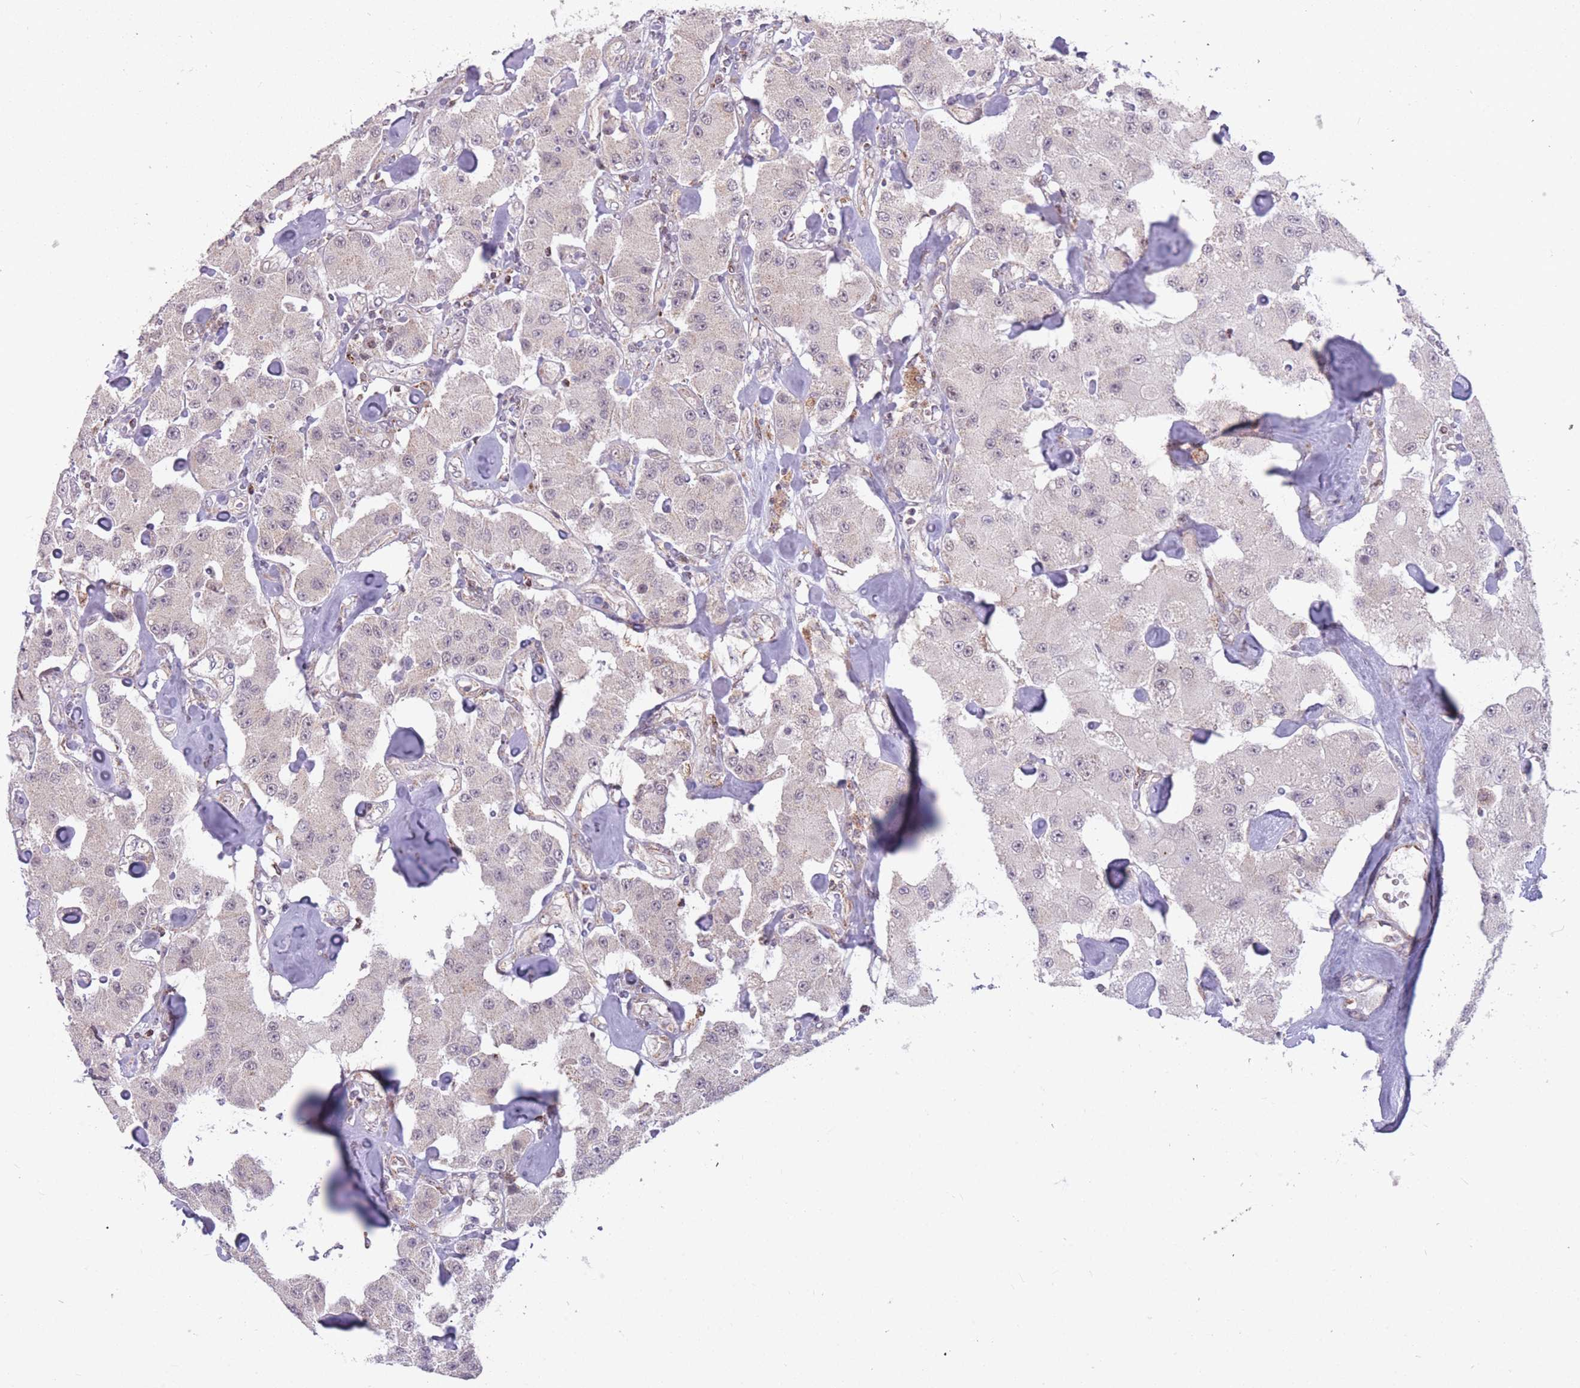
{"staining": {"intensity": "negative", "quantity": "none", "location": "none"}, "tissue": "carcinoid", "cell_type": "Tumor cells", "image_type": "cancer", "snomed": [{"axis": "morphology", "description": "Carcinoid, malignant, NOS"}, {"axis": "topography", "description": "Pancreas"}], "caption": "This is a photomicrograph of immunohistochemistry staining of carcinoid, which shows no positivity in tumor cells.", "gene": "DPYSL4", "patient": {"sex": "male", "age": 41}}